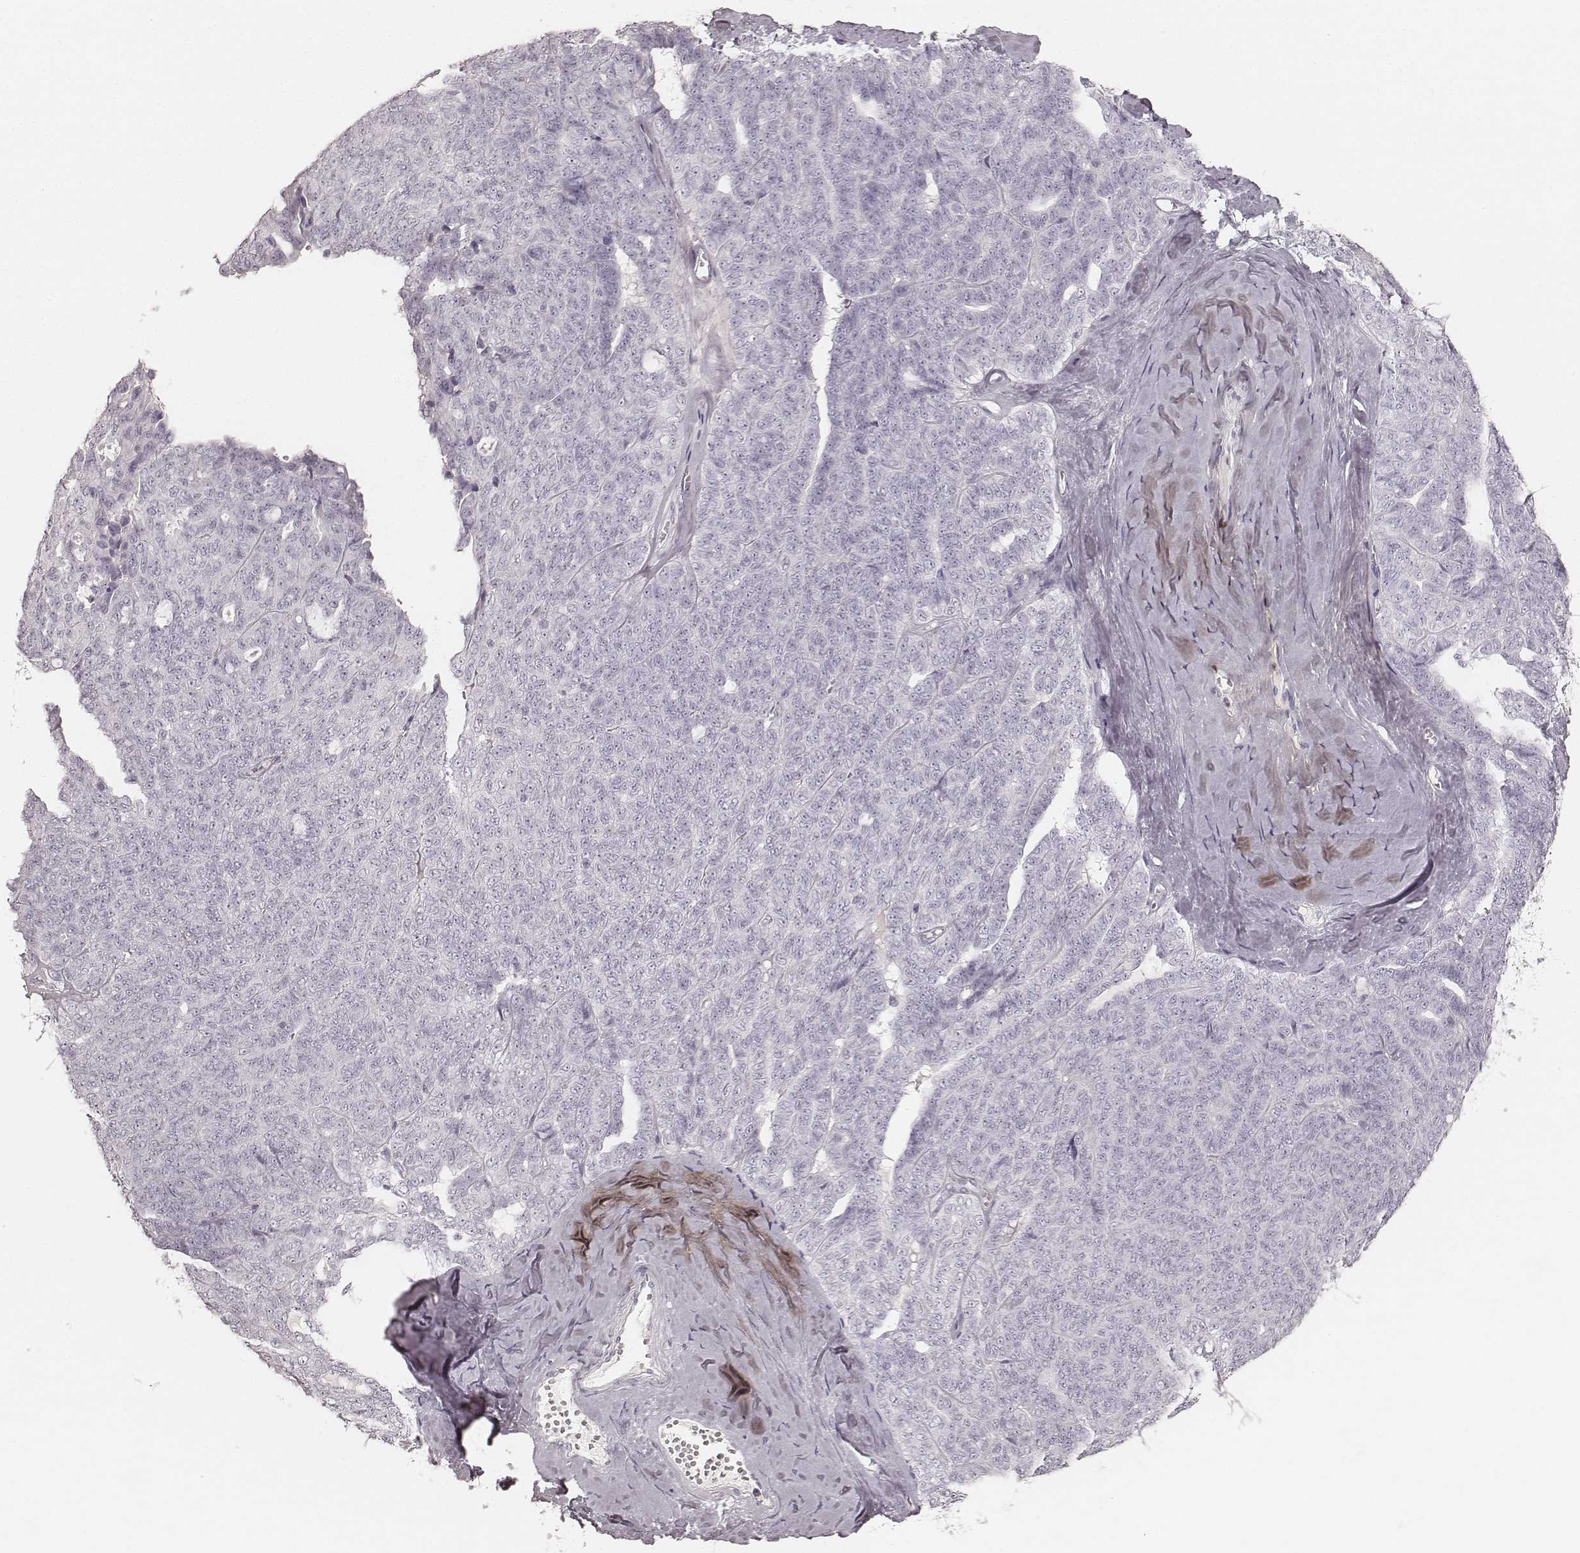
{"staining": {"intensity": "negative", "quantity": "none", "location": "none"}, "tissue": "ovarian cancer", "cell_type": "Tumor cells", "image_type": "cancer", "snomed": [{"axis": "morphology", "description": "Cystadenocarcinoma, serous, NOS"}, {"axis": "topography", "description": "Ovary"}], "caption": "IHC of ovarian serous cystadenocarcinoma shows no expression in tumor cells.", "gene": "KRT26", "patient": {"sex": "female", "age": 71}}